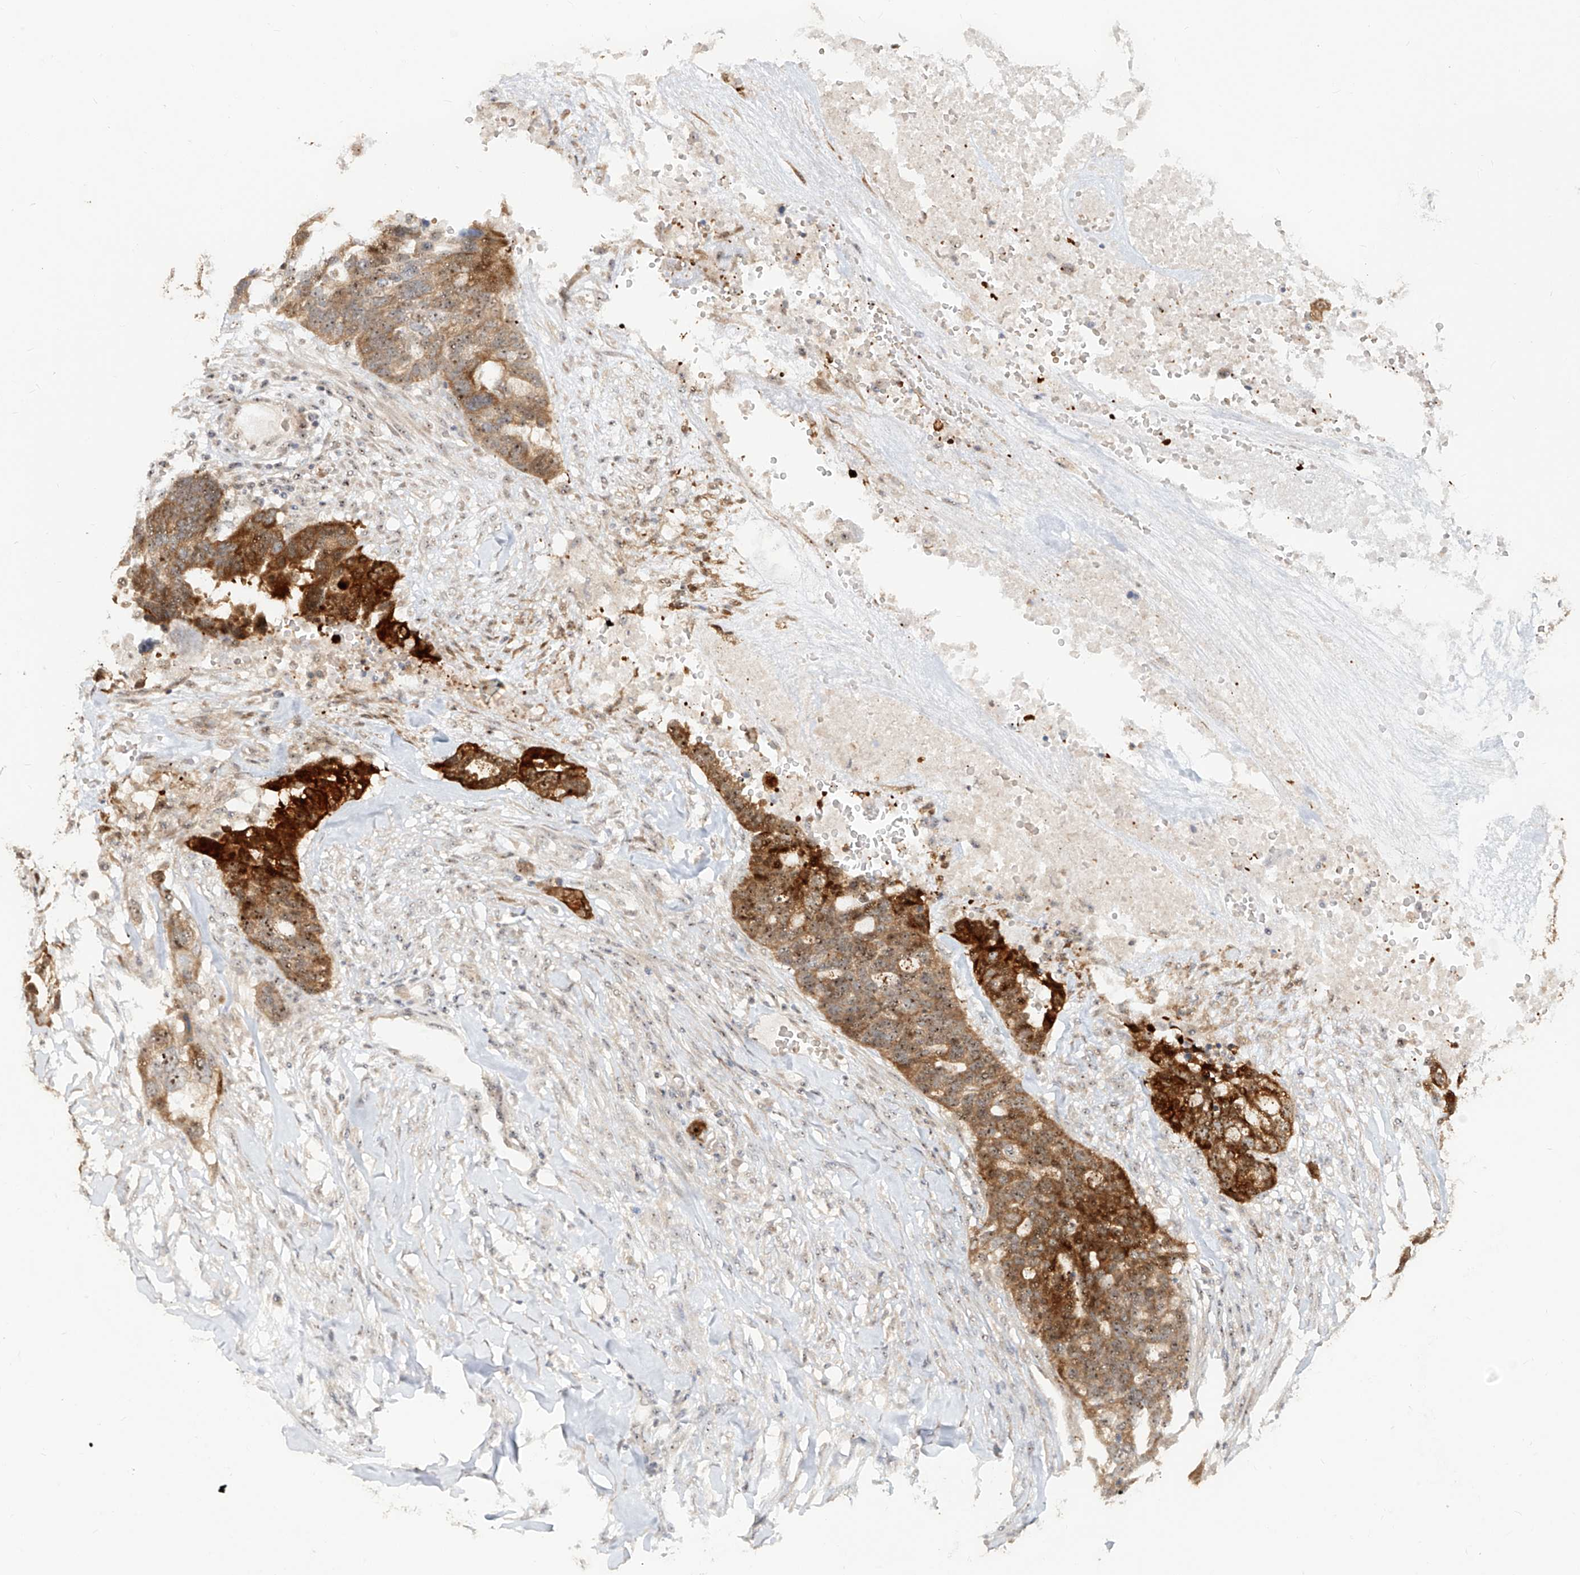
{"staining": {"intensity": "strong", "quantity": "<25%", "location": "cytoplasmic/membranous,nuclear"}, "tissue": "ovarian cancer", "cell_type": "Tumor cells", "image_type": "cancer", "snomed": [{"axis": "morphology", "description": "Cystadenocarcinoma, serous, NOS"}, {"axis": "topography", "description": "Ovary"}], "caption": "There is medium levels of strong cytoplasmic/membranous and nuclear expression in tumor cells of ovarian cancer (serous cystadenocarcinoma), as demonstrated by immunohistochemical staining (brown color).", "gene": "BYSL", "patient": {"sex": "female", "age": 59}}